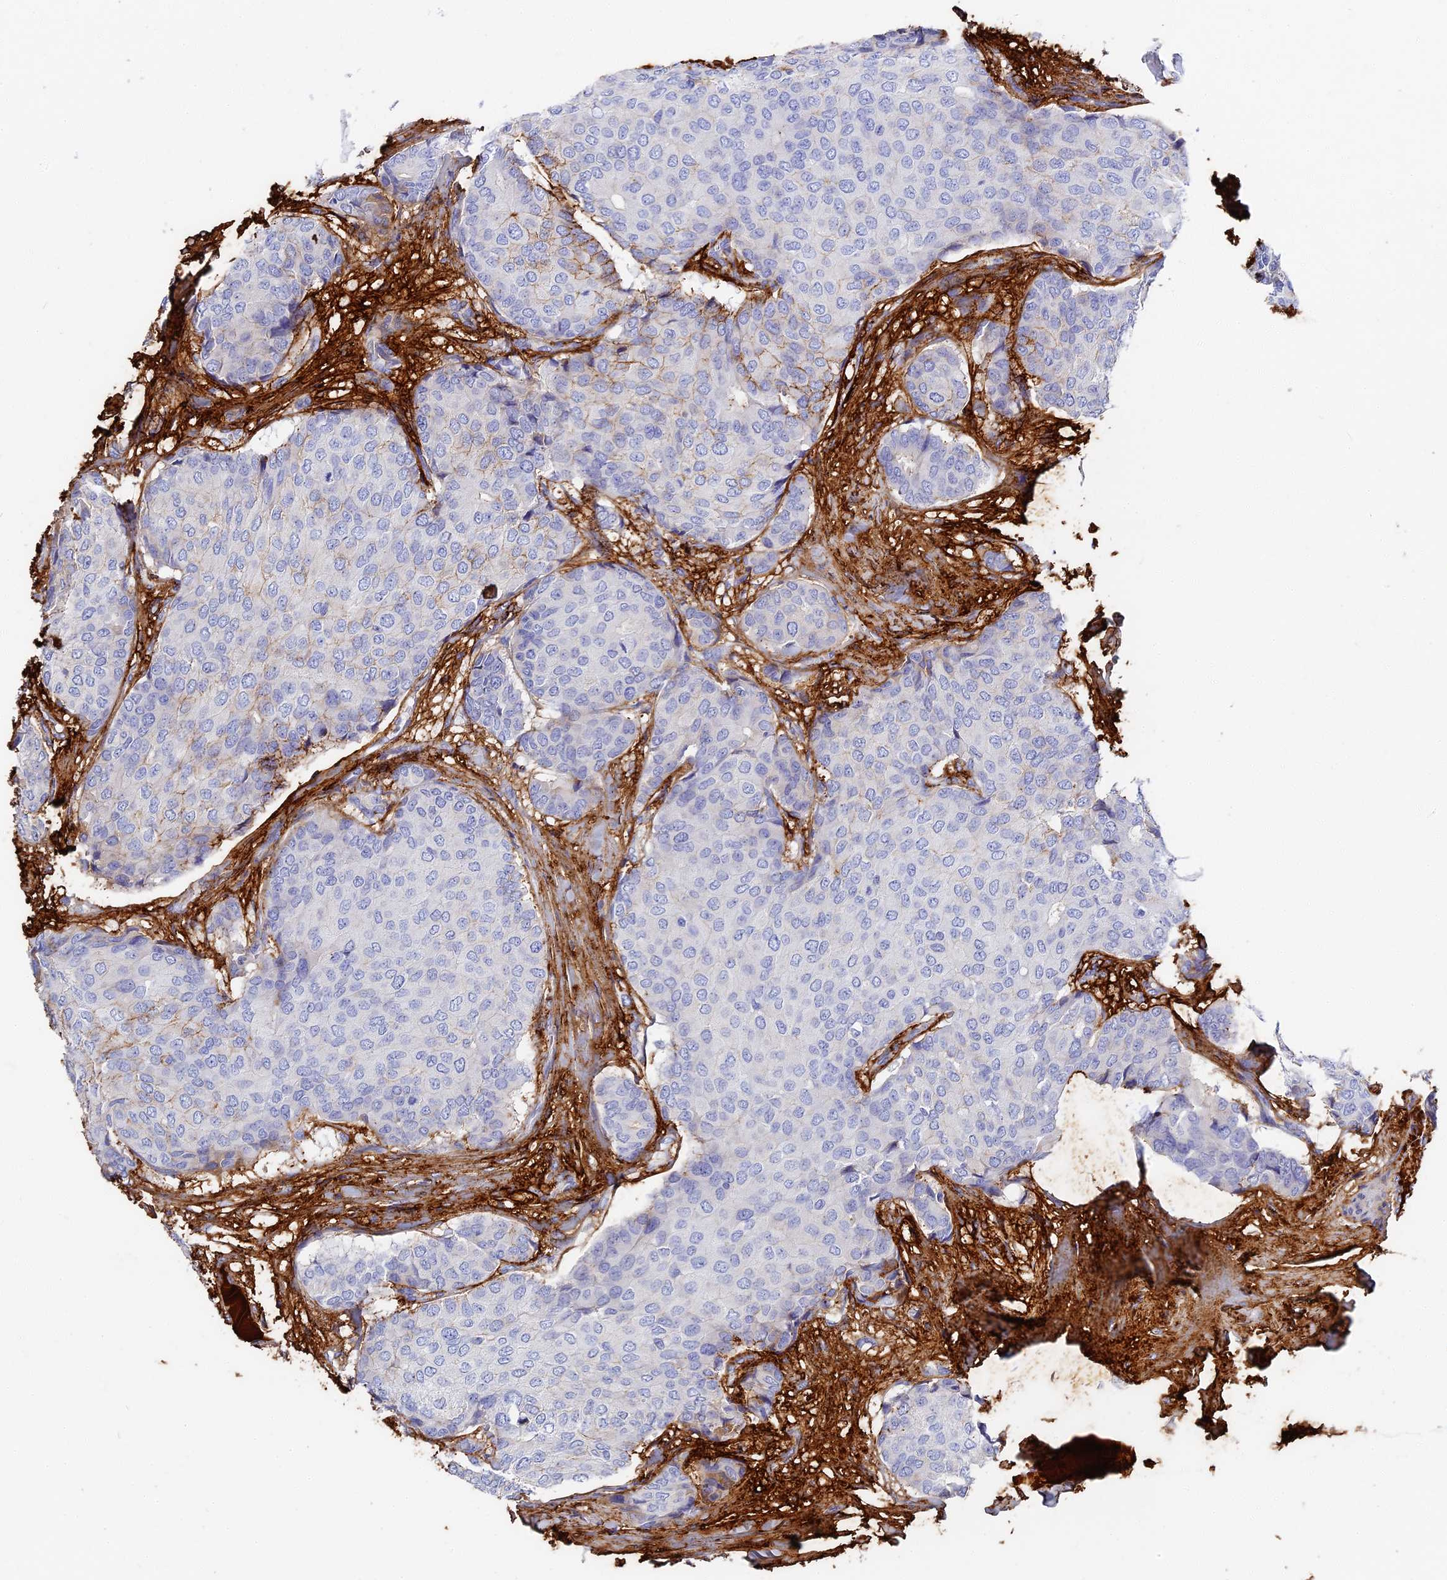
{"staining": {"intensity": "moderate", "quantity": "<25%", "location": "cytoplasmic/membranous"}, "tissue": "breast cancer", "cell_type": "Tumor cells", "image_type": "cancer", "snomed": [{"axis": "morphology", "description": "Duct carcinoma"}, {"axis": "topography", "description": "Breast"}], "caption": "IHC (DAB) staining of breast cancer displays moderate cytoplasmic/membranous protein positivity in about <25% of tumor cells.", "gene": "ITIH1", "patient": {"sex": "female", "age": 75}}